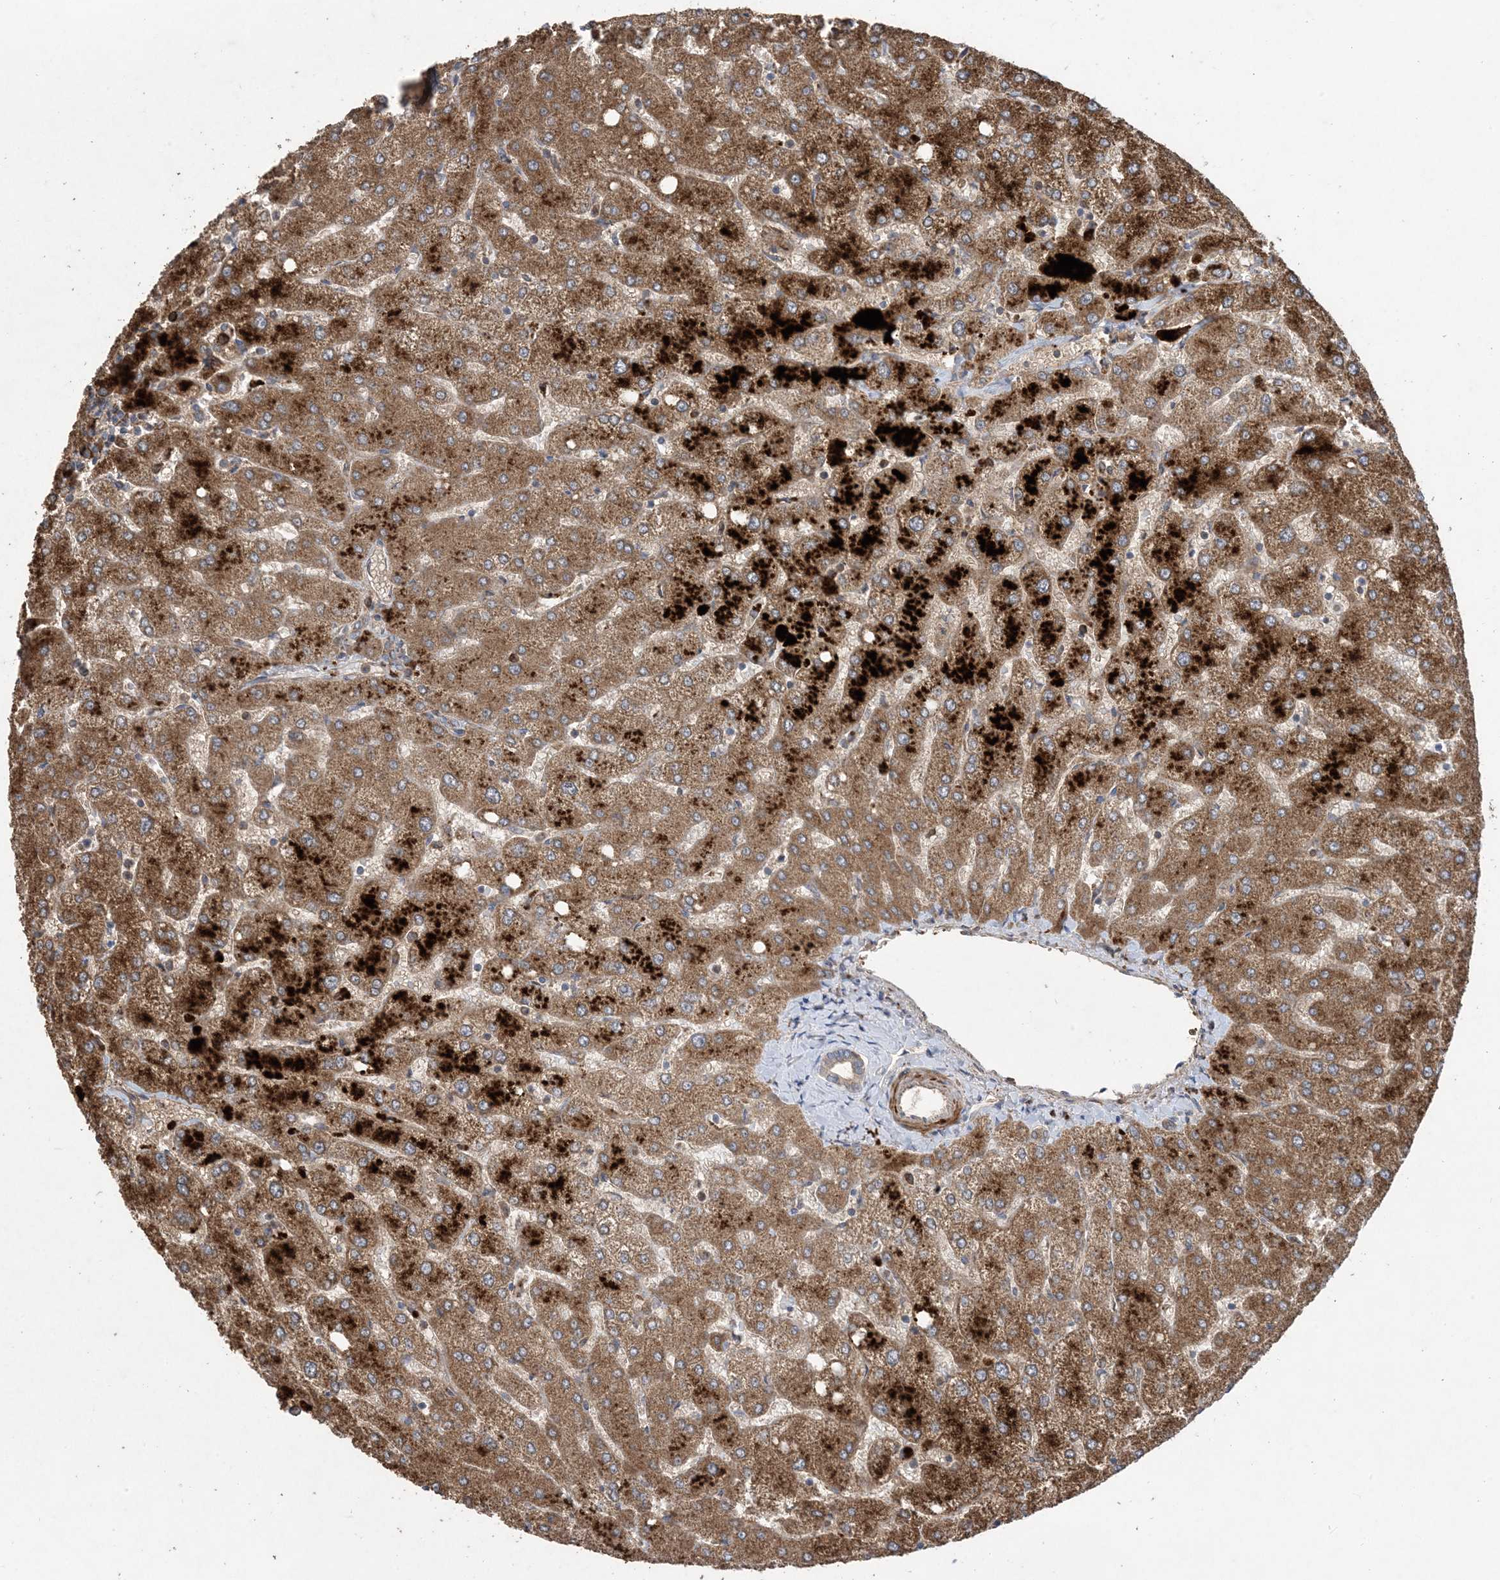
{"staining": {"intensity": "weak", "quantity": "25%-75%", "location": "cytoplasmic/membranous"}, "tissue": "liver", "cell_type": "Cholangiocytes", "image_type": "normal", "snomed": [{"axis": "morphology", "description": "Normal tissue, NOS"}, {"axis": "topography", "description": "Liver"}], "caption": "Immunohistochemical staining of benign human liver demonstrates 25%-75% levels of weak cytoplasmic/membranous protein expression in about 25%-75% of cholangiocytes. The protein of interest is stained brown, and the nuclei are stained in blue (DAB IHC with brightfield microscopy, high magnification).", "gene": "MASP2", "patient": {"sex": "female", "age": 54}}